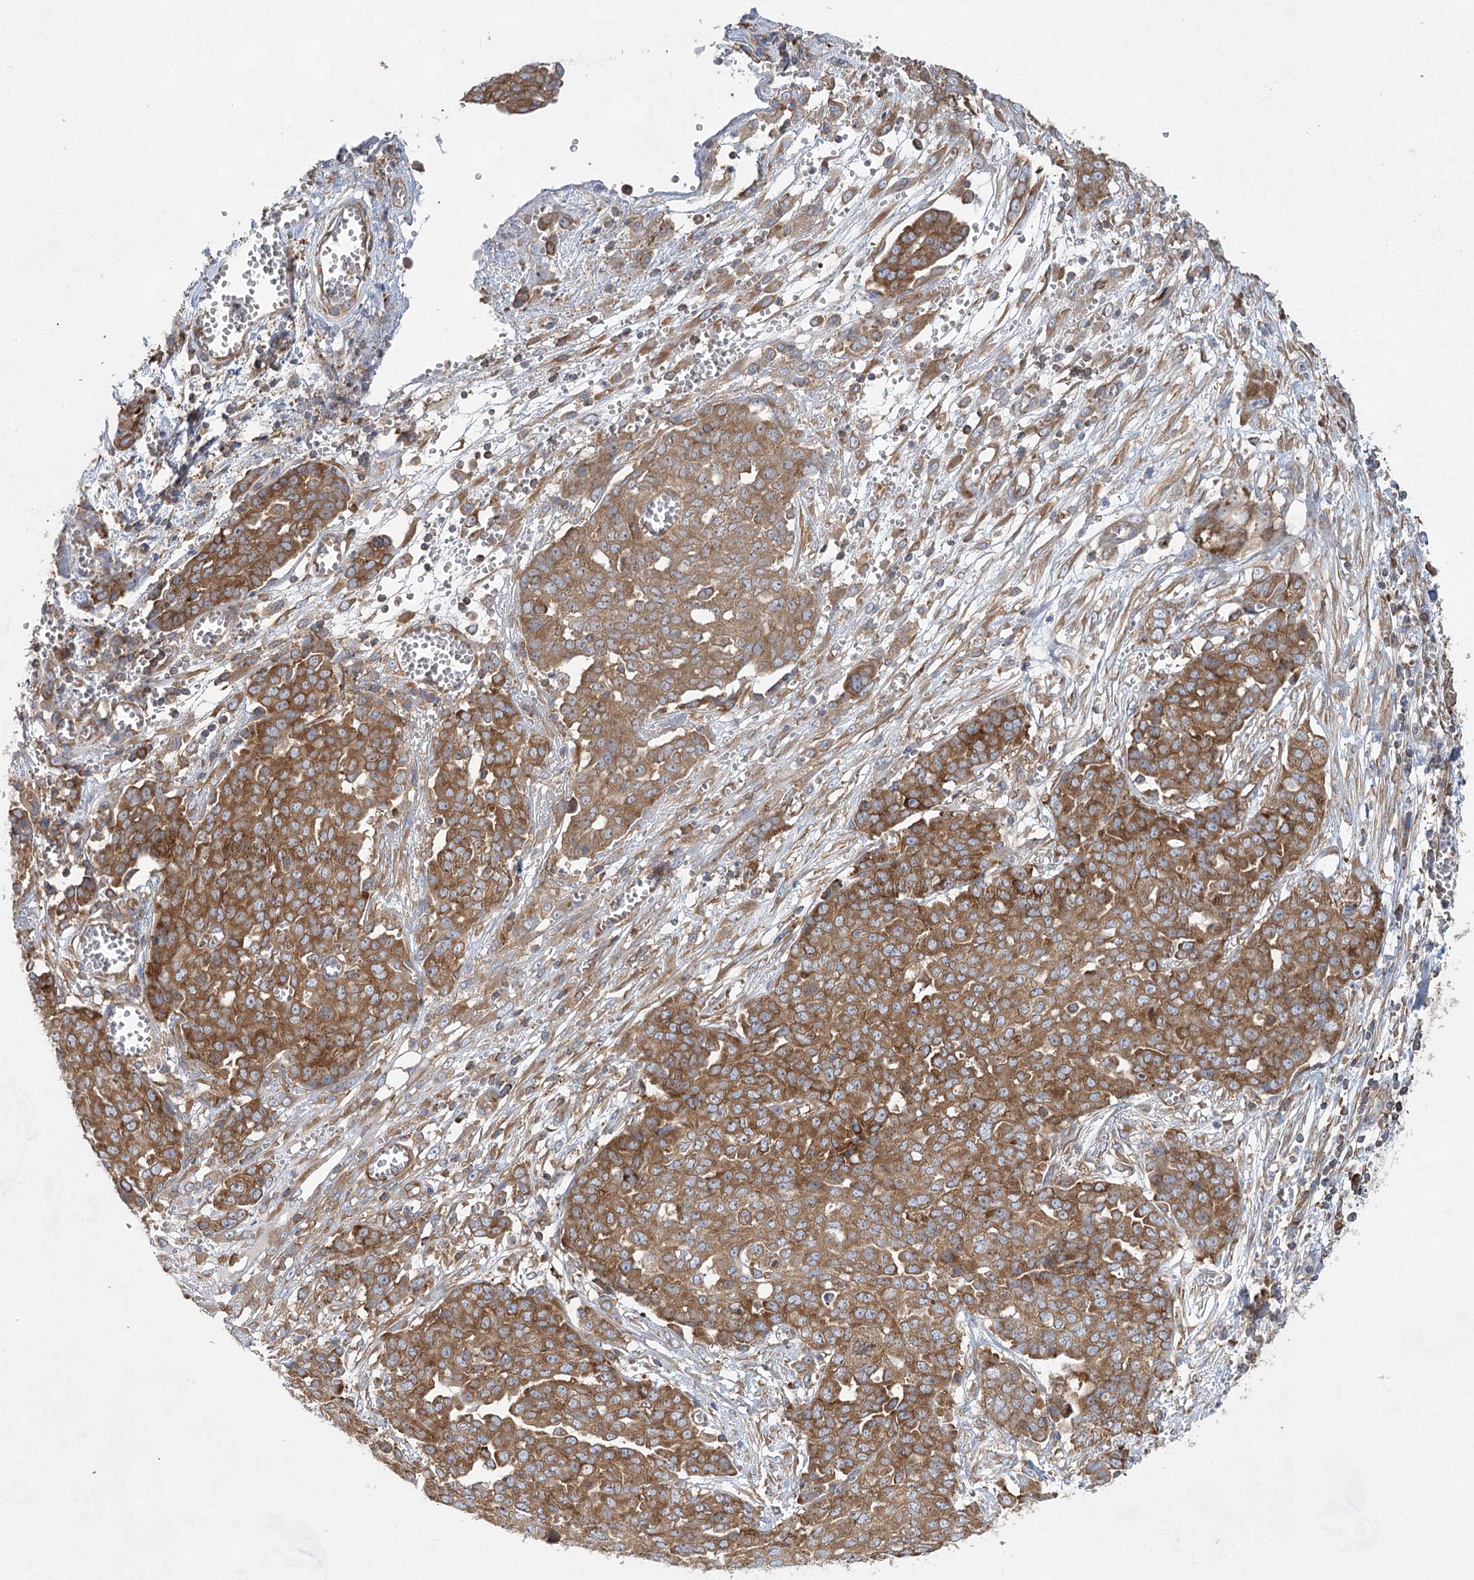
{"staining": {"intensity": "moderate", "quantity": ">75%", "location": "cytoplasmic/membranous"}, "tissue": "ovarian cancer", "cell_type": "Tumor cells", "image_type": "cancer", "snomed": [{"axis": "morphology", "description": "Cystadenocarcinoma, serous, NOS"}, {"axis": "topography", "description": "Soft tissue"}, {"axis": "topography", "description": "Ovary"}], "caption": "DAB (3,3'-diaminobenzidine) immunohistochemical staining of human serous cystadenocarcinoma (ovarian) reveals moderate cytoplasmic/membranous protein staining in about >75% of tumor cells.", "gene": "EIF3A", "patient": {"sex": "female", "age": 57}}